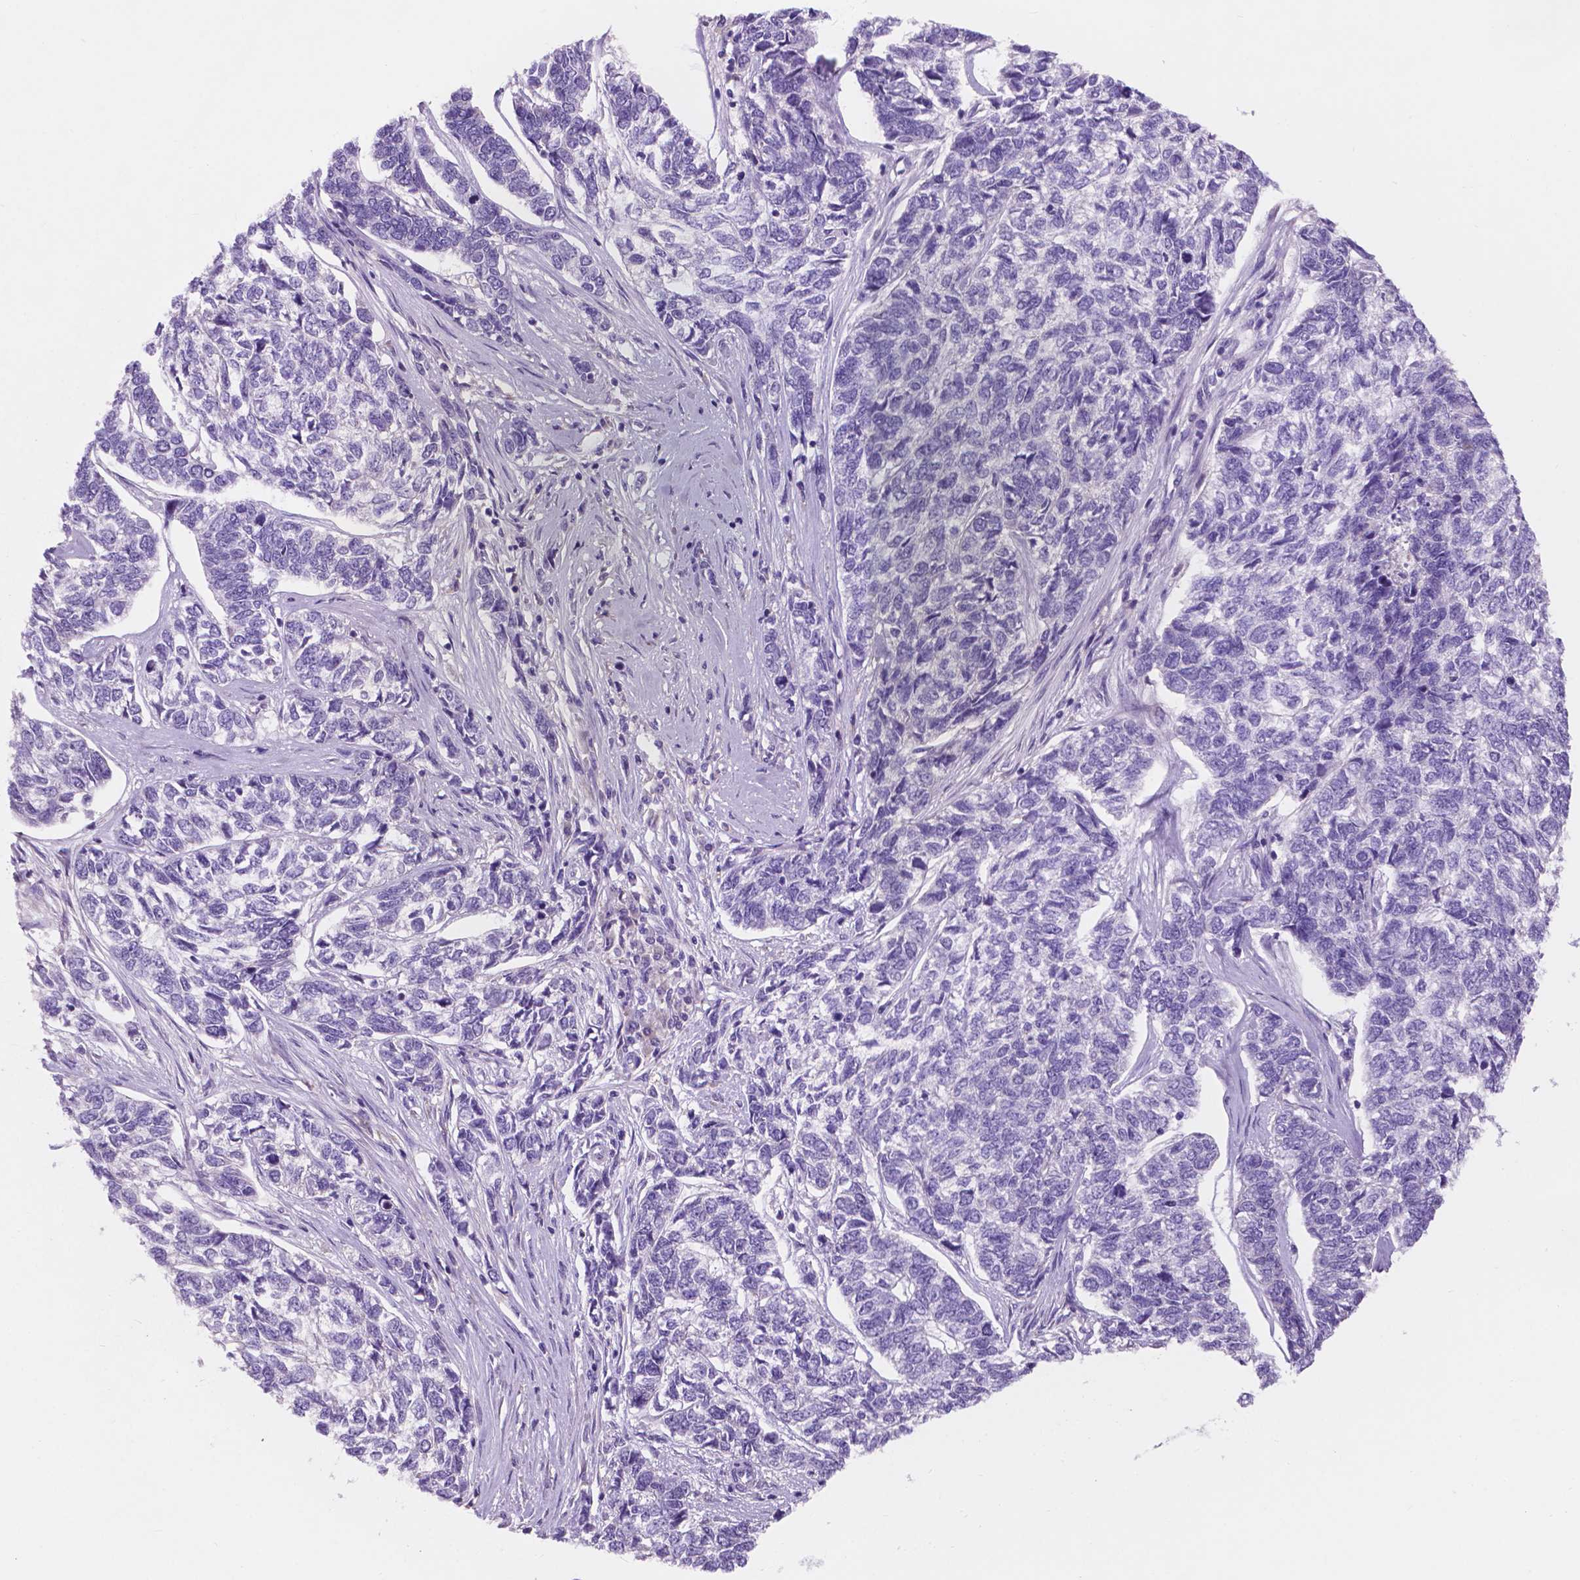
{"staining": {"intensity": "negative", "quantity": "none", "location": "none"}, "tissue": "skin cancer", "cell_type": "Tumor cells", "image_type": "cancer", "snomed": [{"axis": "morphology", "description": "Basal cell carcinoma"}, {"axis": "topography", "description": "Skin"}], "caption": "A histopathology image of human skin cancer is negative for staining in tumor cells.", "gene": "IREB2", "patient": {"sex": "female", "age": 65}}